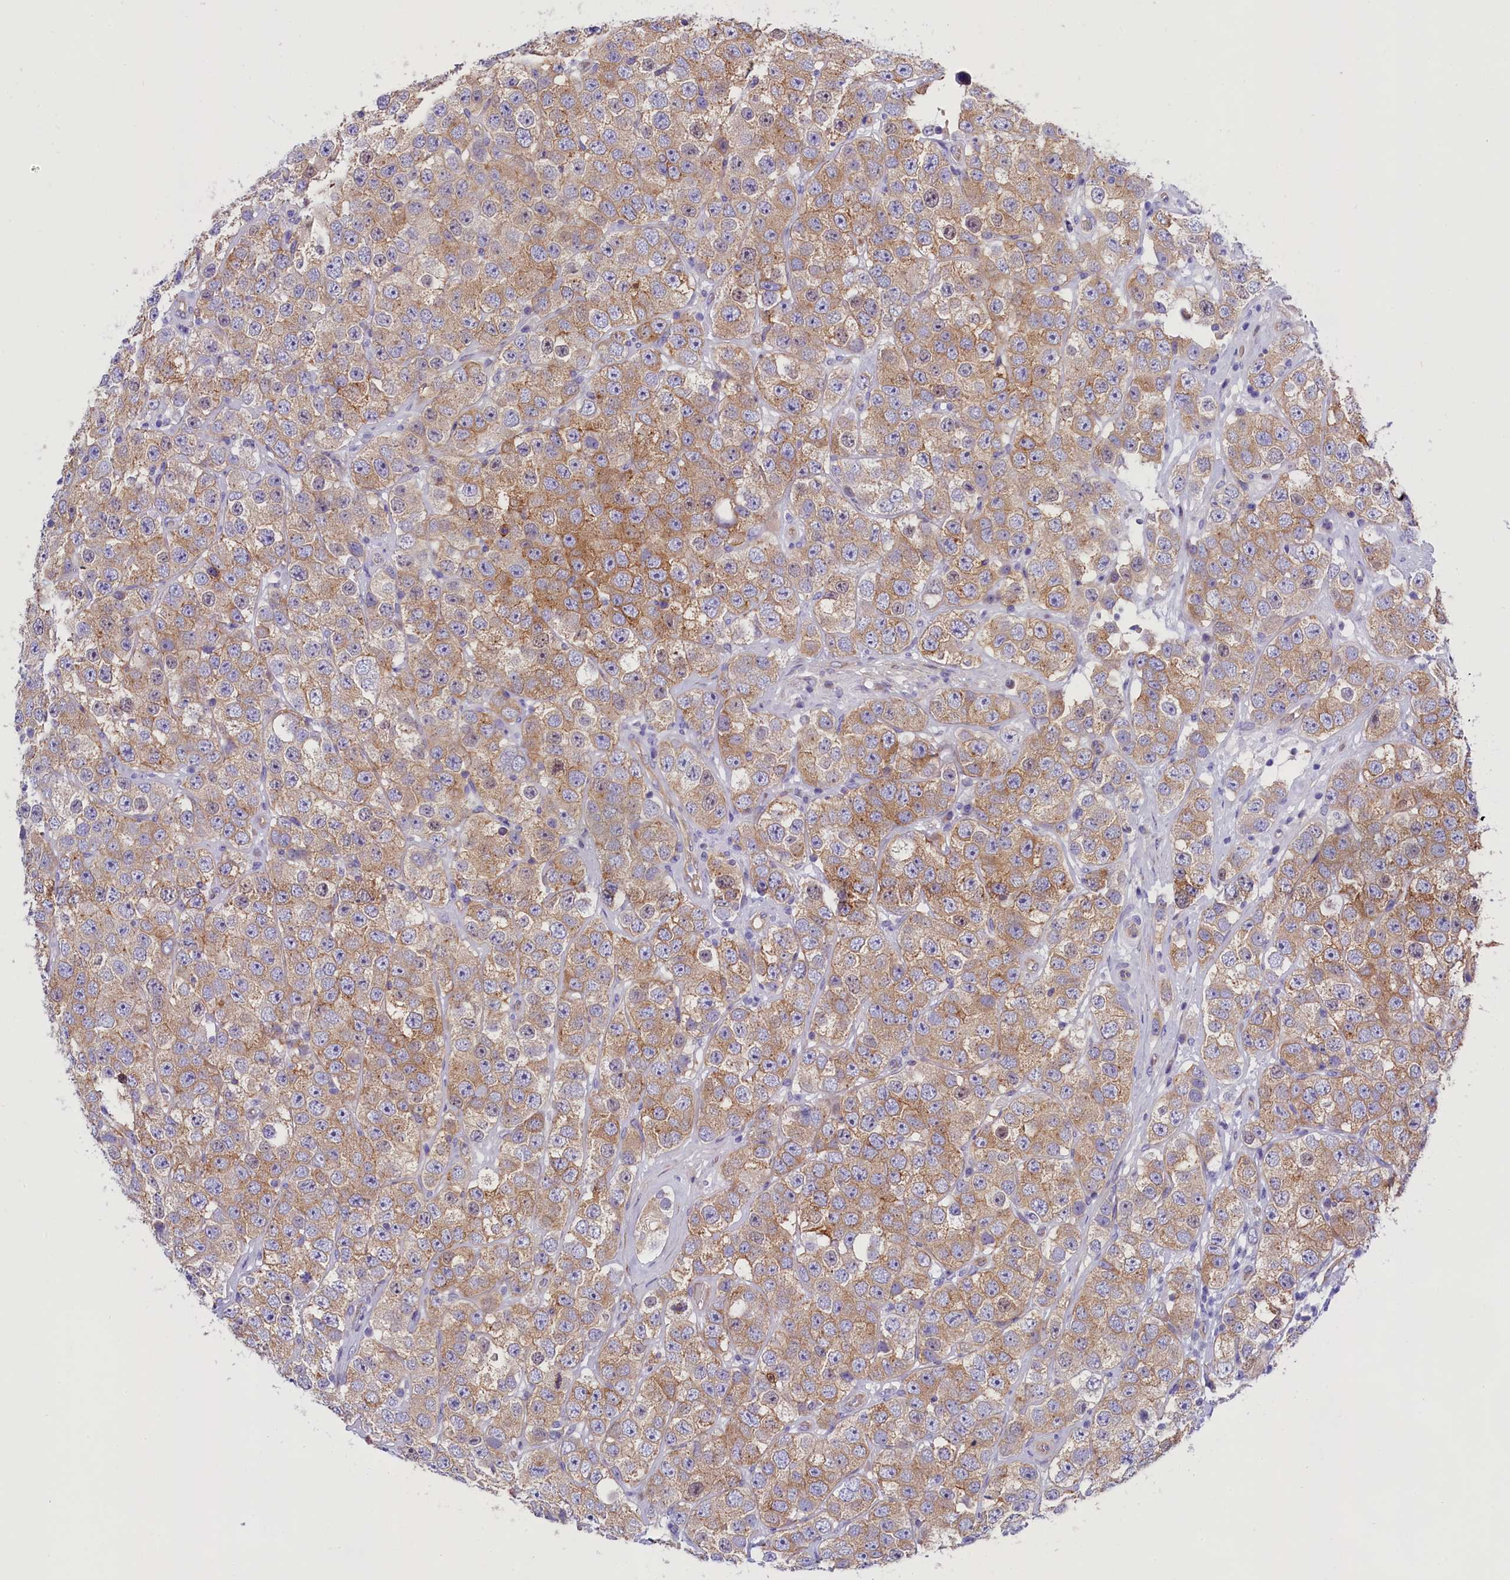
{"staining": {"intensity": "moderate", "quantity": "25%-75%", "location": "cytoplasmic/membranous"}, "tissue": "testis cancer", "cell_type": "Tumor cells", "image_type": "cancer", "snomed": [{"axis": "morphology", "description": "Seminoma, NOS"}, {"axis": "topography", "description": "Testis"}], "caption": "Human seminoma (testis) stained with a brown dye demonstrates moderate cytoplasmic/membranous positive staining in about 25%-75% of tumor cells.", "gene": "PPP1R13L", "patient": {"sex": "male", "age": 28}}